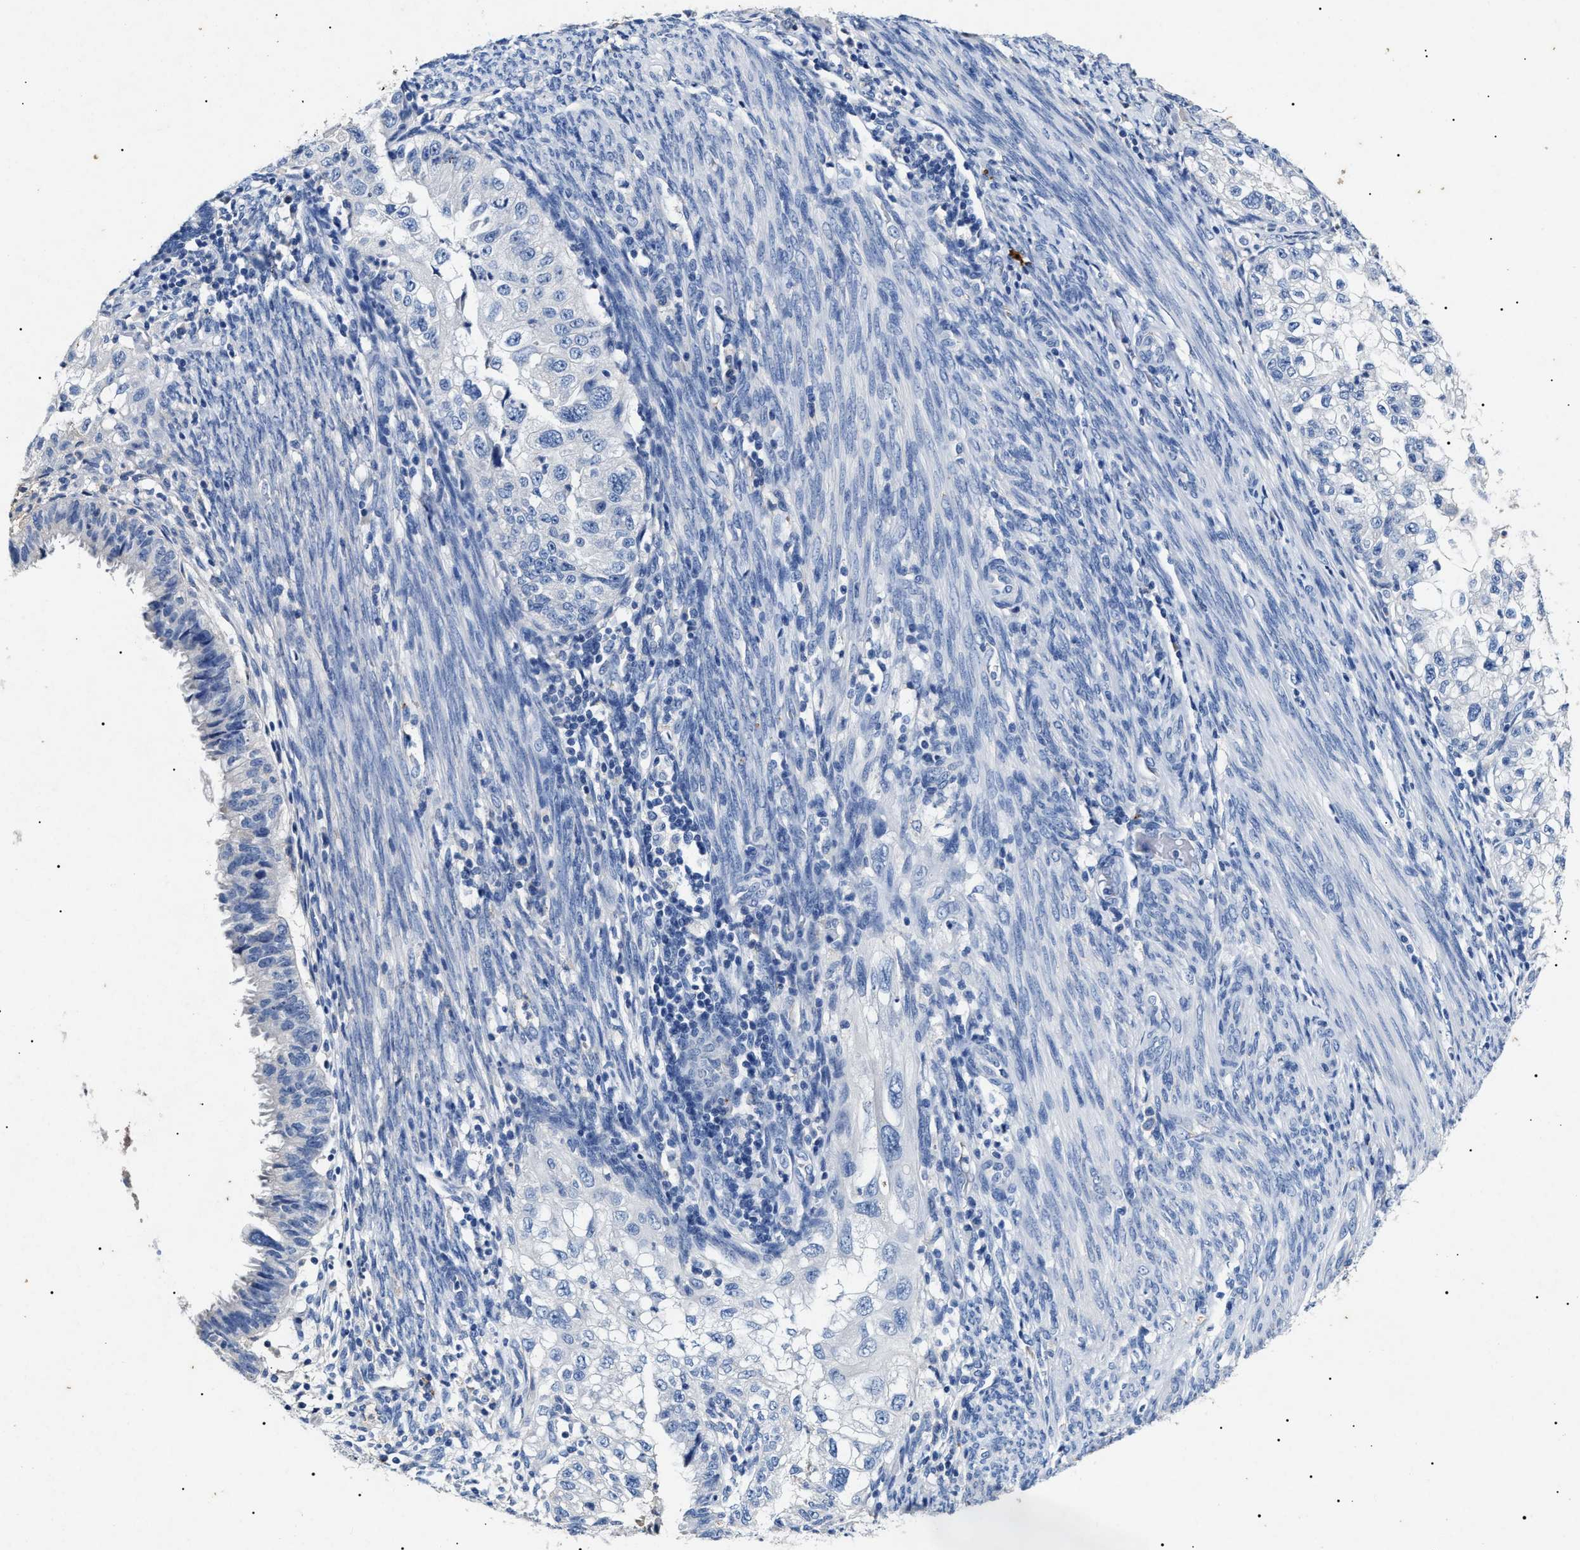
{"staining": {"intensity": "negative", "quantity": "none", "location": "none"}, "tissue": "endometrial cancer", "cell_type": "Tumor cells", "image_type": "cancer", "snomed": [{"axis": "morphology", "description": "Adenocarcinoma, NOS"}, {"axis": "topography", "description": "Endometrium"}], "caption": "This is an immunohistochemistry image of endometrial cancer (adenocarcinoma). There is no positivity in tumor cells.", "gene": "LRRC8E", "patient": {"sex": "female", "age": 85}}